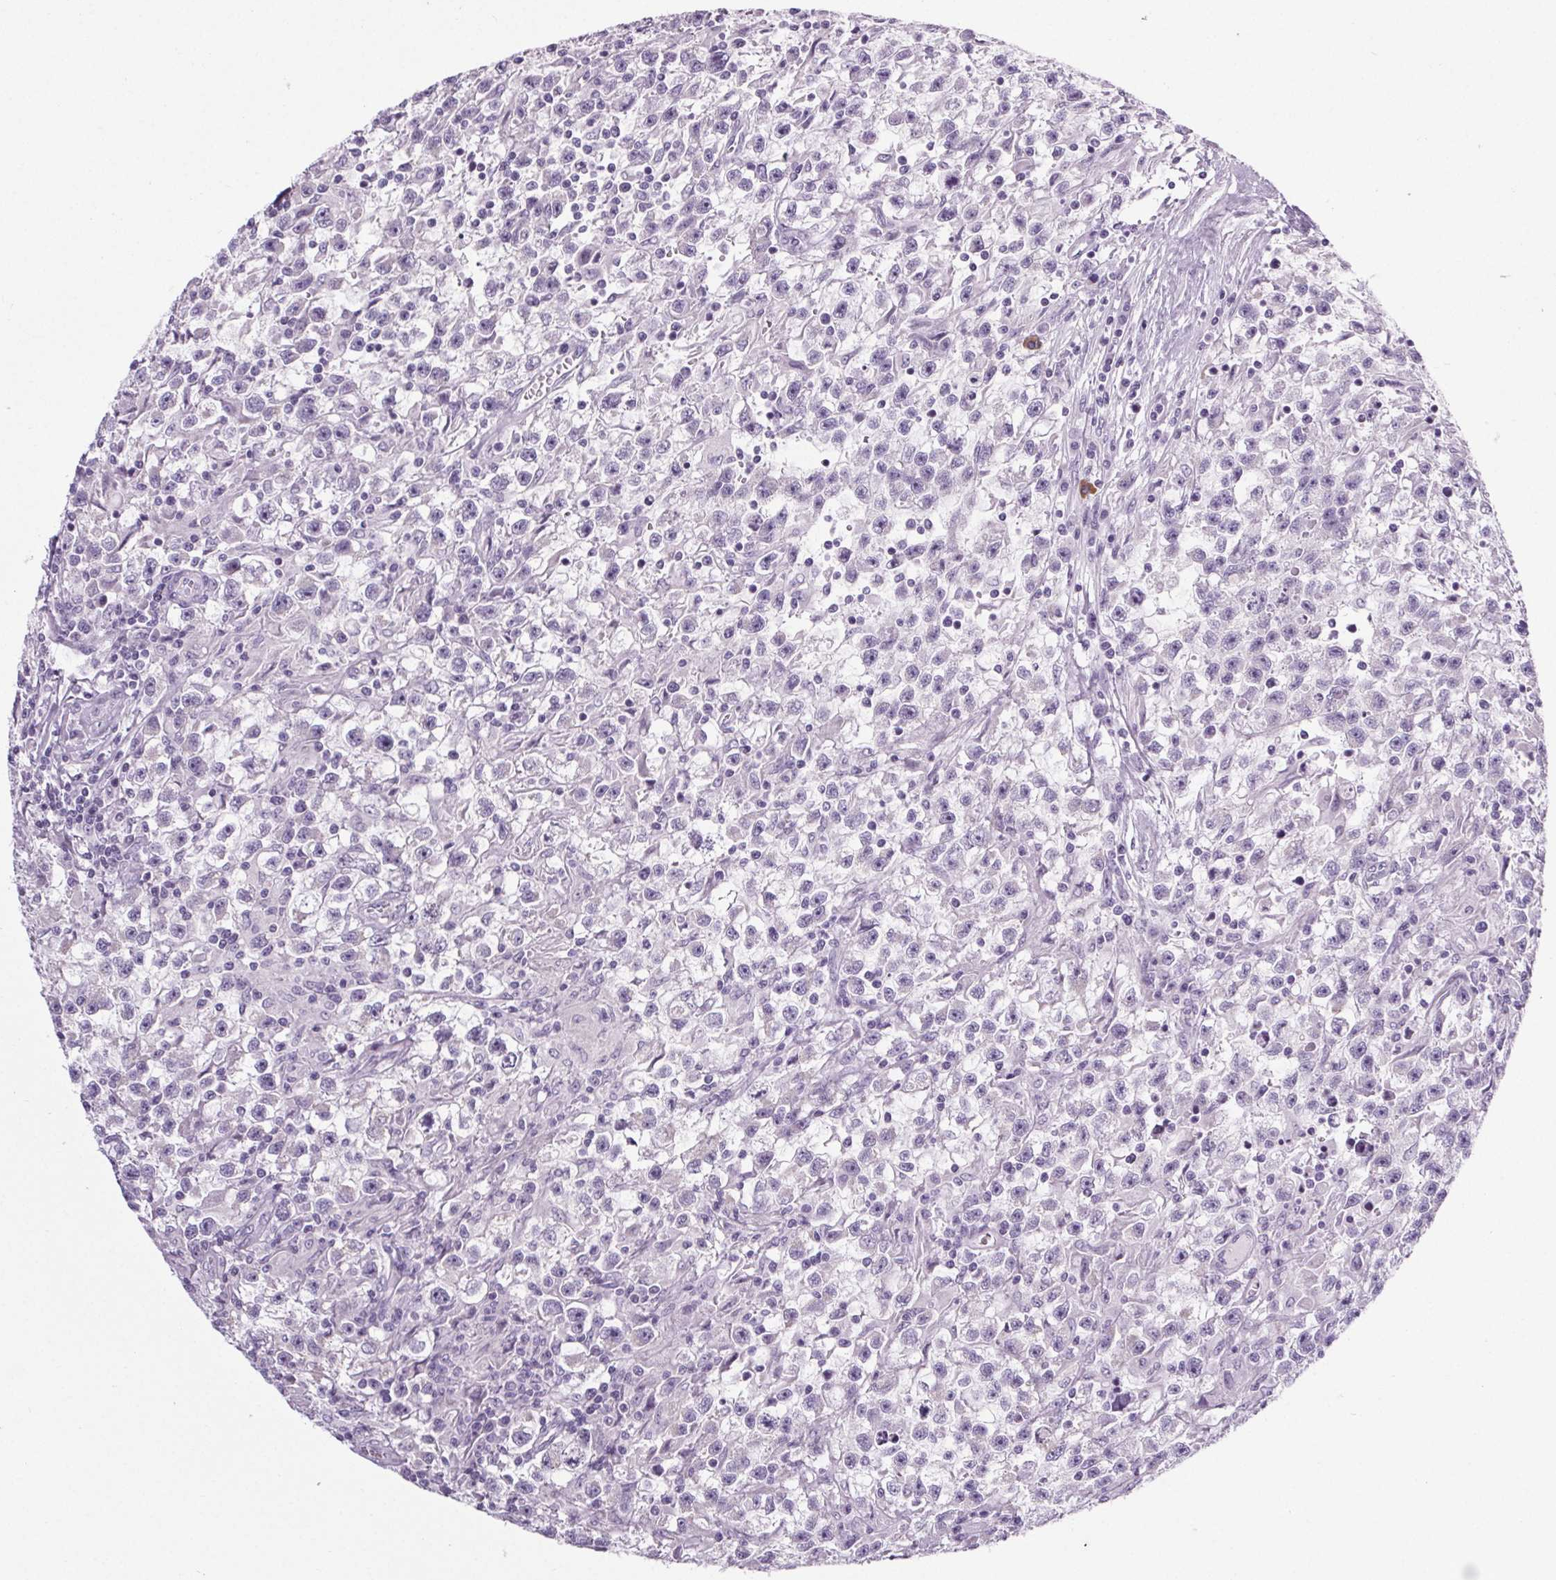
{"staining": {"intensity": "negative", "quantity": "none", "location": "none"}, "tissue": "testis cancer", "cell_type": "Tumor cells", "image_type": "cancer", "snomed": [{"axis": "morphology", "description": "Seminoma, NOS"}, {"axis": "topography", "description": "Testis"}], "caption": "This photomicrograph is of testis cancer (seminoma) stained with immunohistochemistry to label a protein in brown with the nuclei are counter-stained blue. There is no staining in tumor cells. Brightfield microscopy of immunohistochemistry (IHC) stained with DAB (3,3'-diaminobenzidine) (brown) and hematoxylin (blue), captured at high magnification.", "gene": "ELAVL2", "patient": {"sex": "male", "age": 31}}